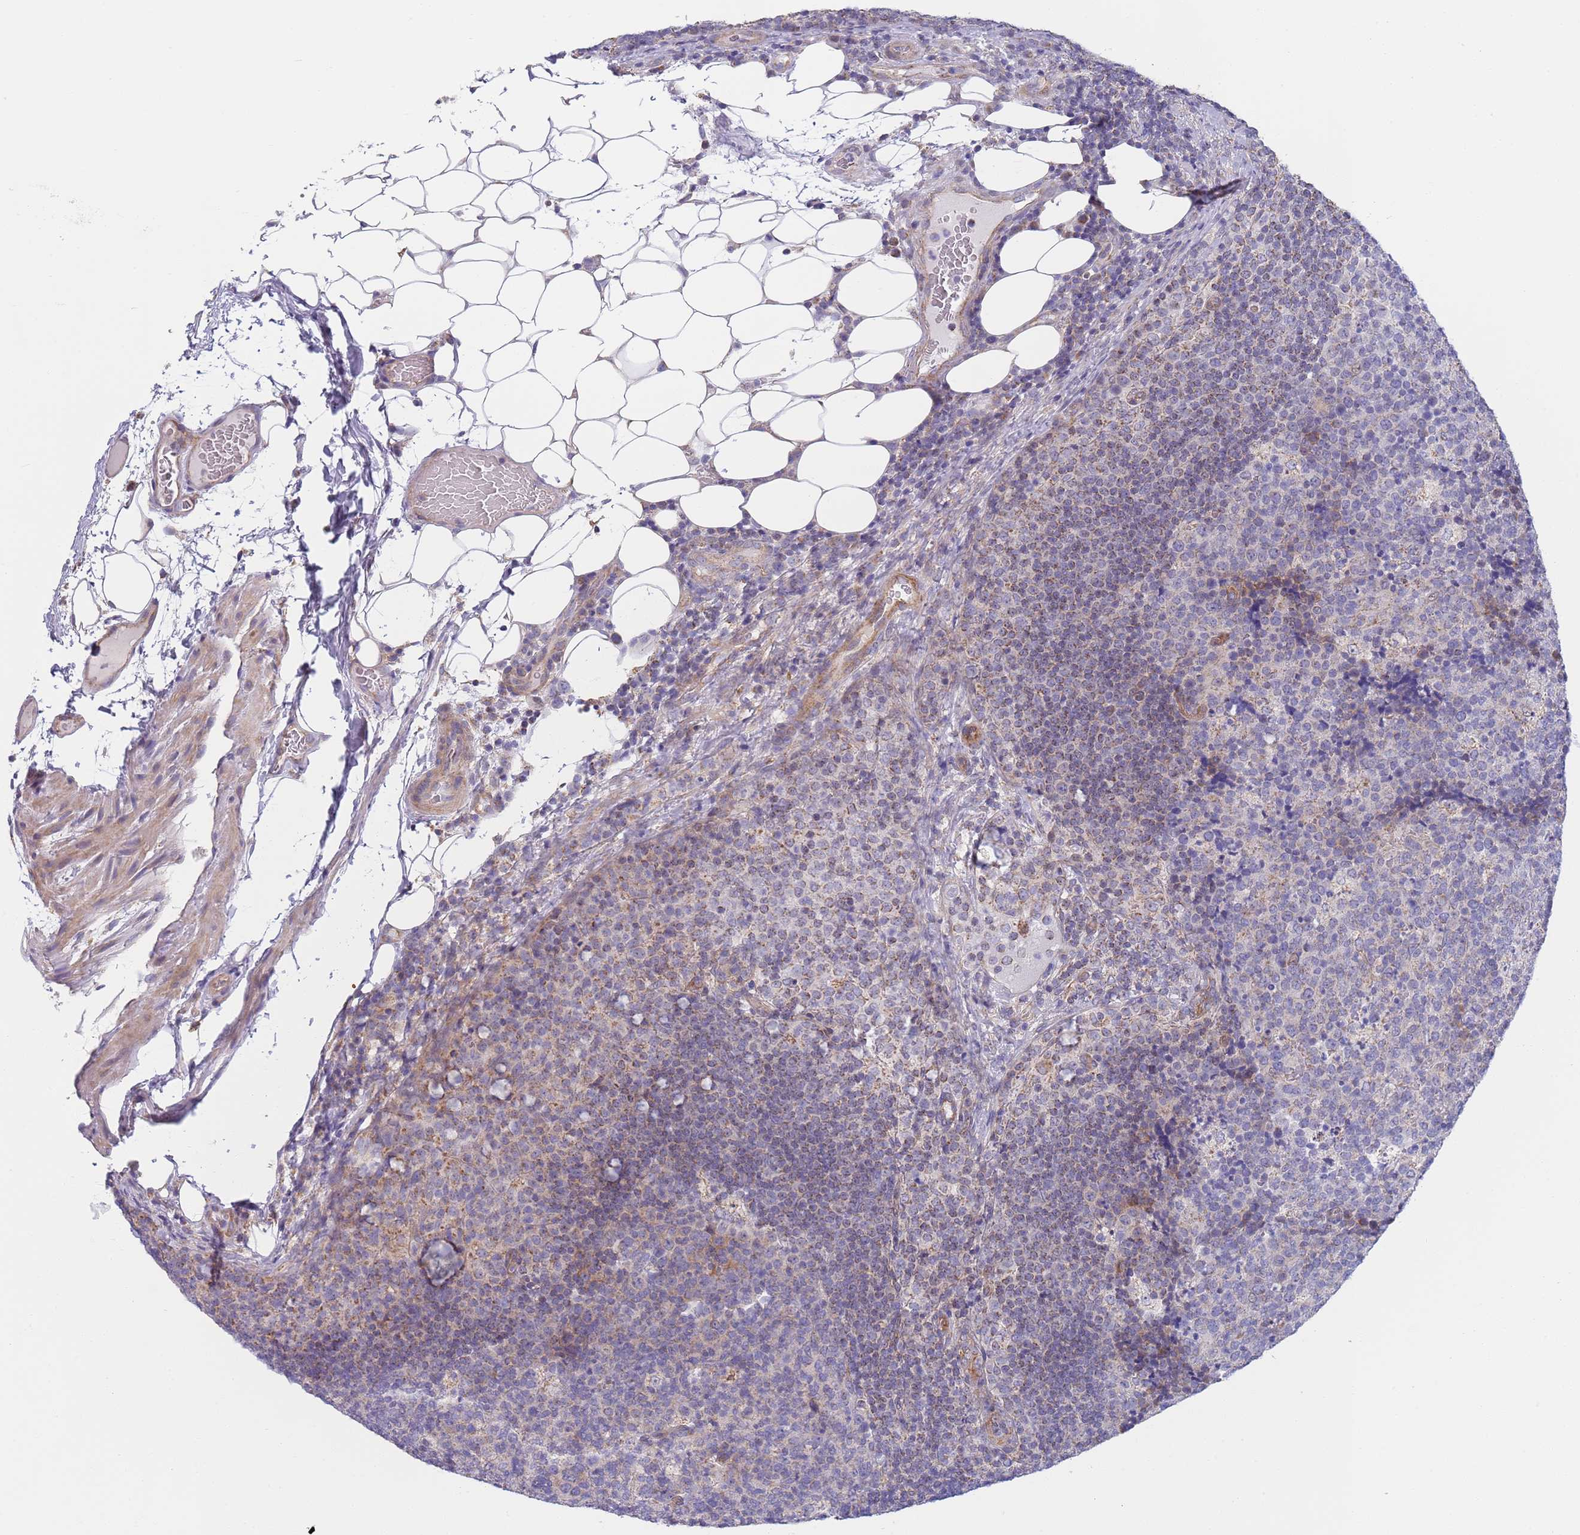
{"staining": {"intensity": "negative", "quantity": "none", "location": "none"}, "tissue": "lymph node", "cell_type": "Germinal center cells", "image_type": "normal", "snomed": [{"axis": "morphology", "description": "Normal tissue, NOS"}, {"axis": "topography", "description": "Lymph node"}], "caption": "This is a photomicrograph of IHC staining of benign lymph node, which shows no positivity in germinal center cells.", "gene": "PWWP3A", "patient": {"sex": "female", "age": 31}}